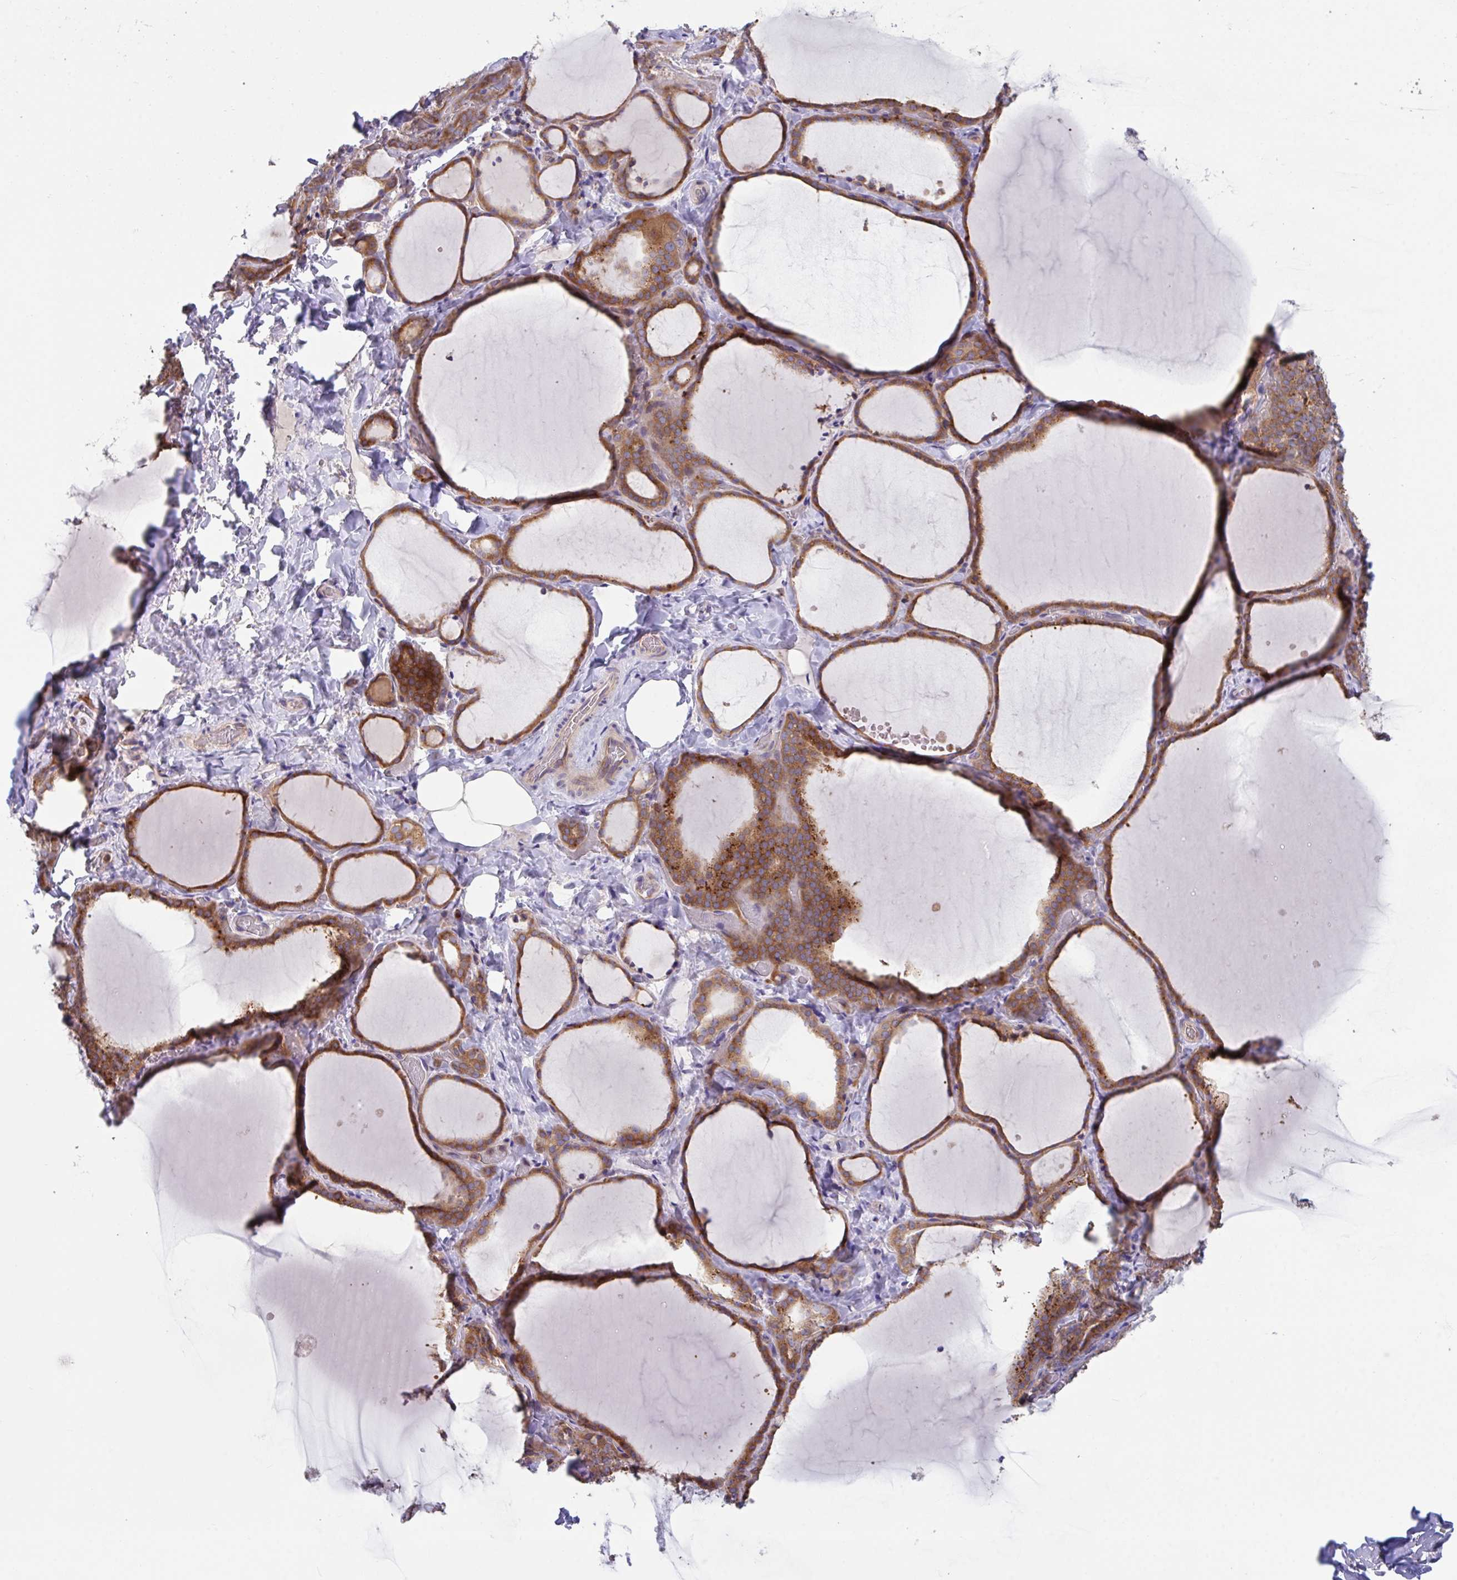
{"staining": {"intensity": "moderate", "quantity": ">75%", "location": "cytoplasmic/membranous"}, "tissue": "thyroid gland", "cell_type": "Glandular cells", "image_type": "normal", "snomed": [{"axis": "morphology", "description": "Normal tissue, NOS"}, {"axis": "topography", "description": "Thyroid gland"}], "caption": "Immunohistochemistry (IHC) photomicrograph of benign thyroid gland stained for a protein (brown), which shows medium levels of moderate cytoplasmic/membranous positivity in approximately >75% of glandular cells.", "gene": "YARS2", "patient": {"sex": "female", "age": 22}}